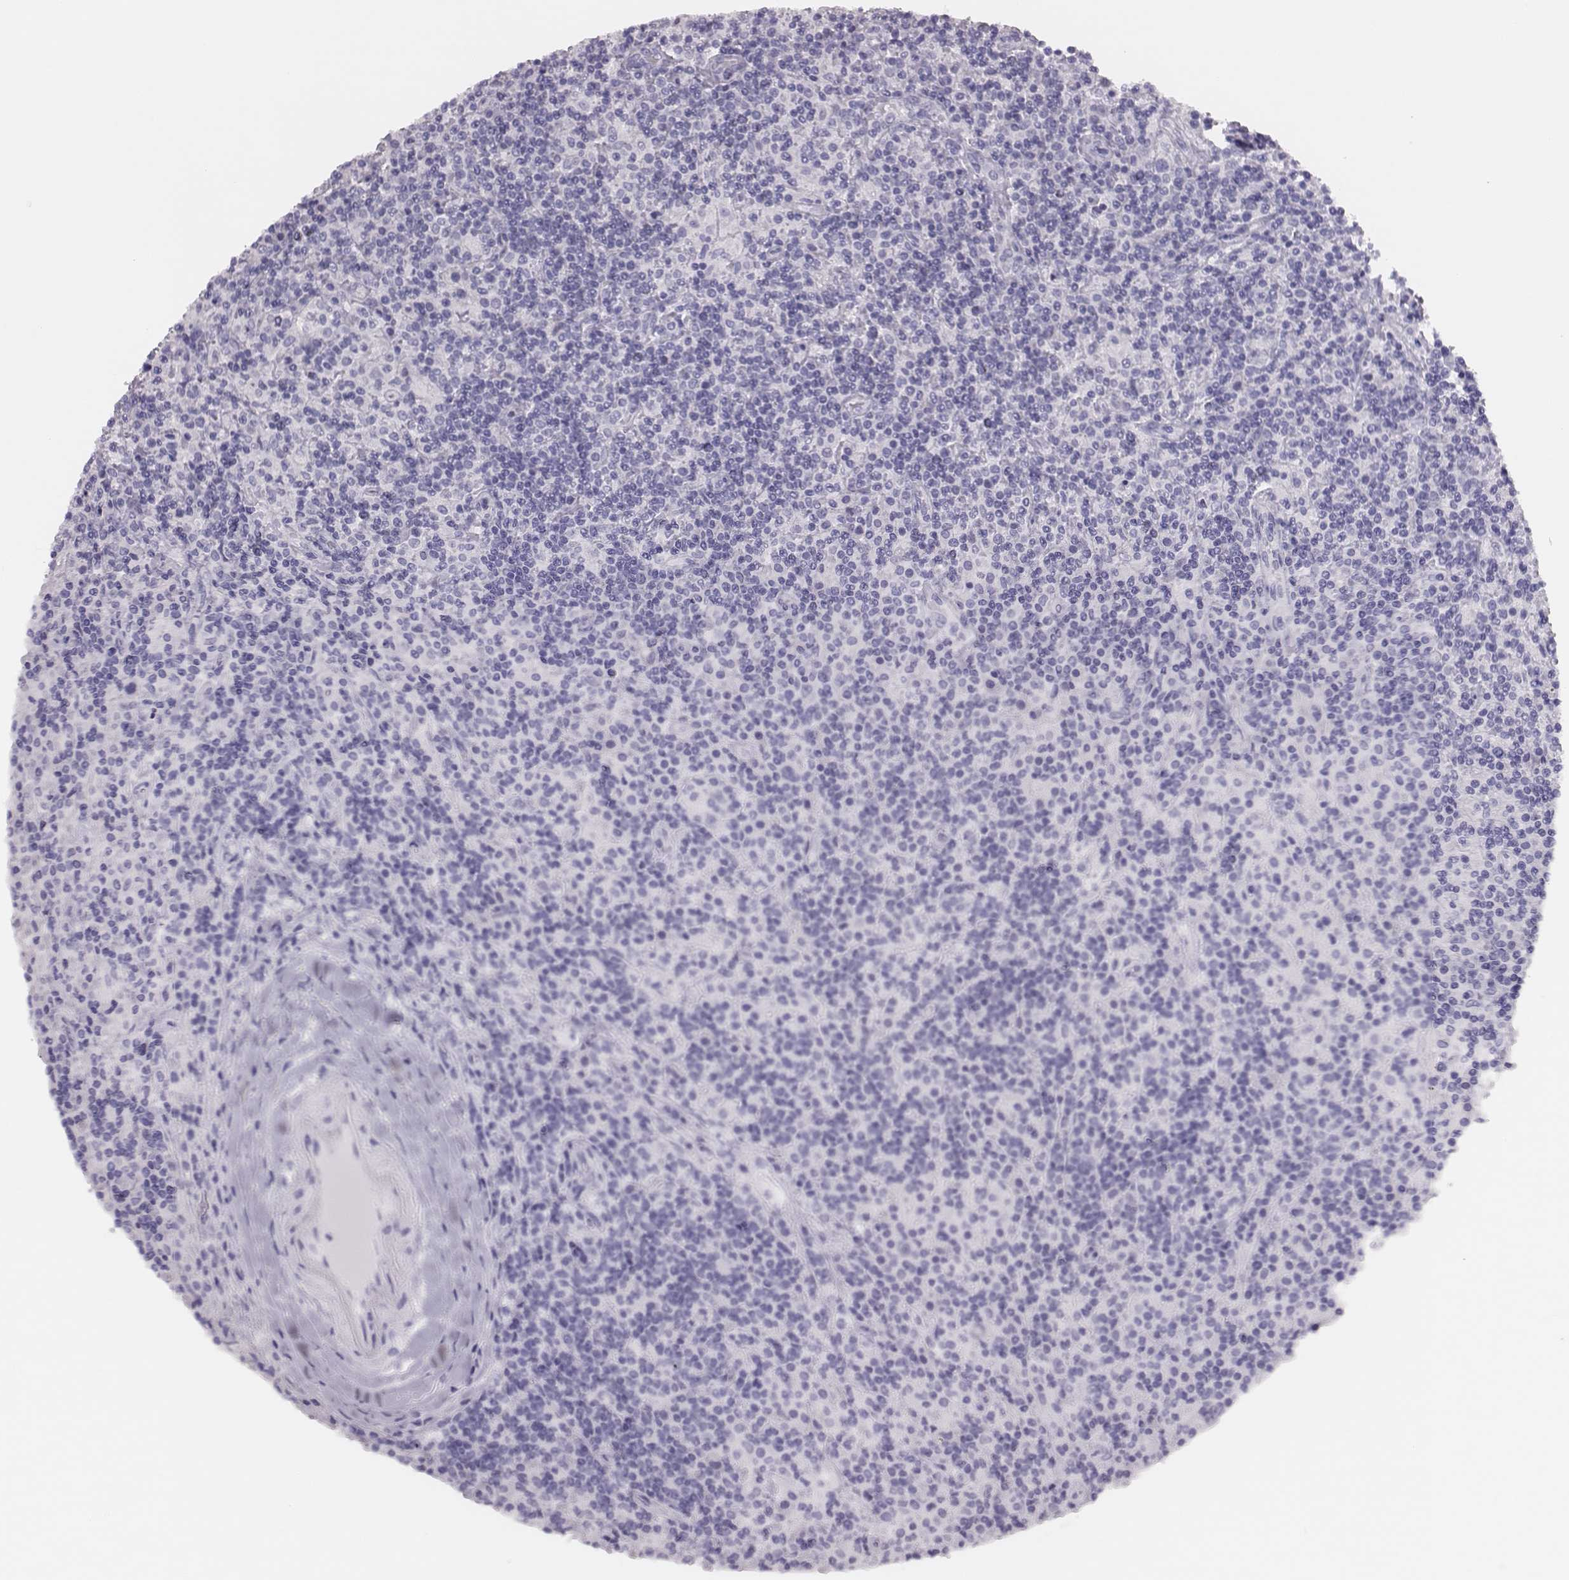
{"staining": {"intensity": "negative", "quantity": "none", "location": "none"}, "tissue": "lymphoma", "cell_type": "Tumor cells", "image_type": "cancer", "snomed": [{"axis": "morphology", "description": "Hodgkin's disease, NOS"}, {"axis": "topography", "description": "Lymph node"}], "caption": "An immunohistochemistry (IHC) micrograph of Hodgkin's disease is shown. There is no staining in tumor cells of Hodgkin's disease.", "gene": "H1-6", "patient": {"sex": "male", "age": 70}}